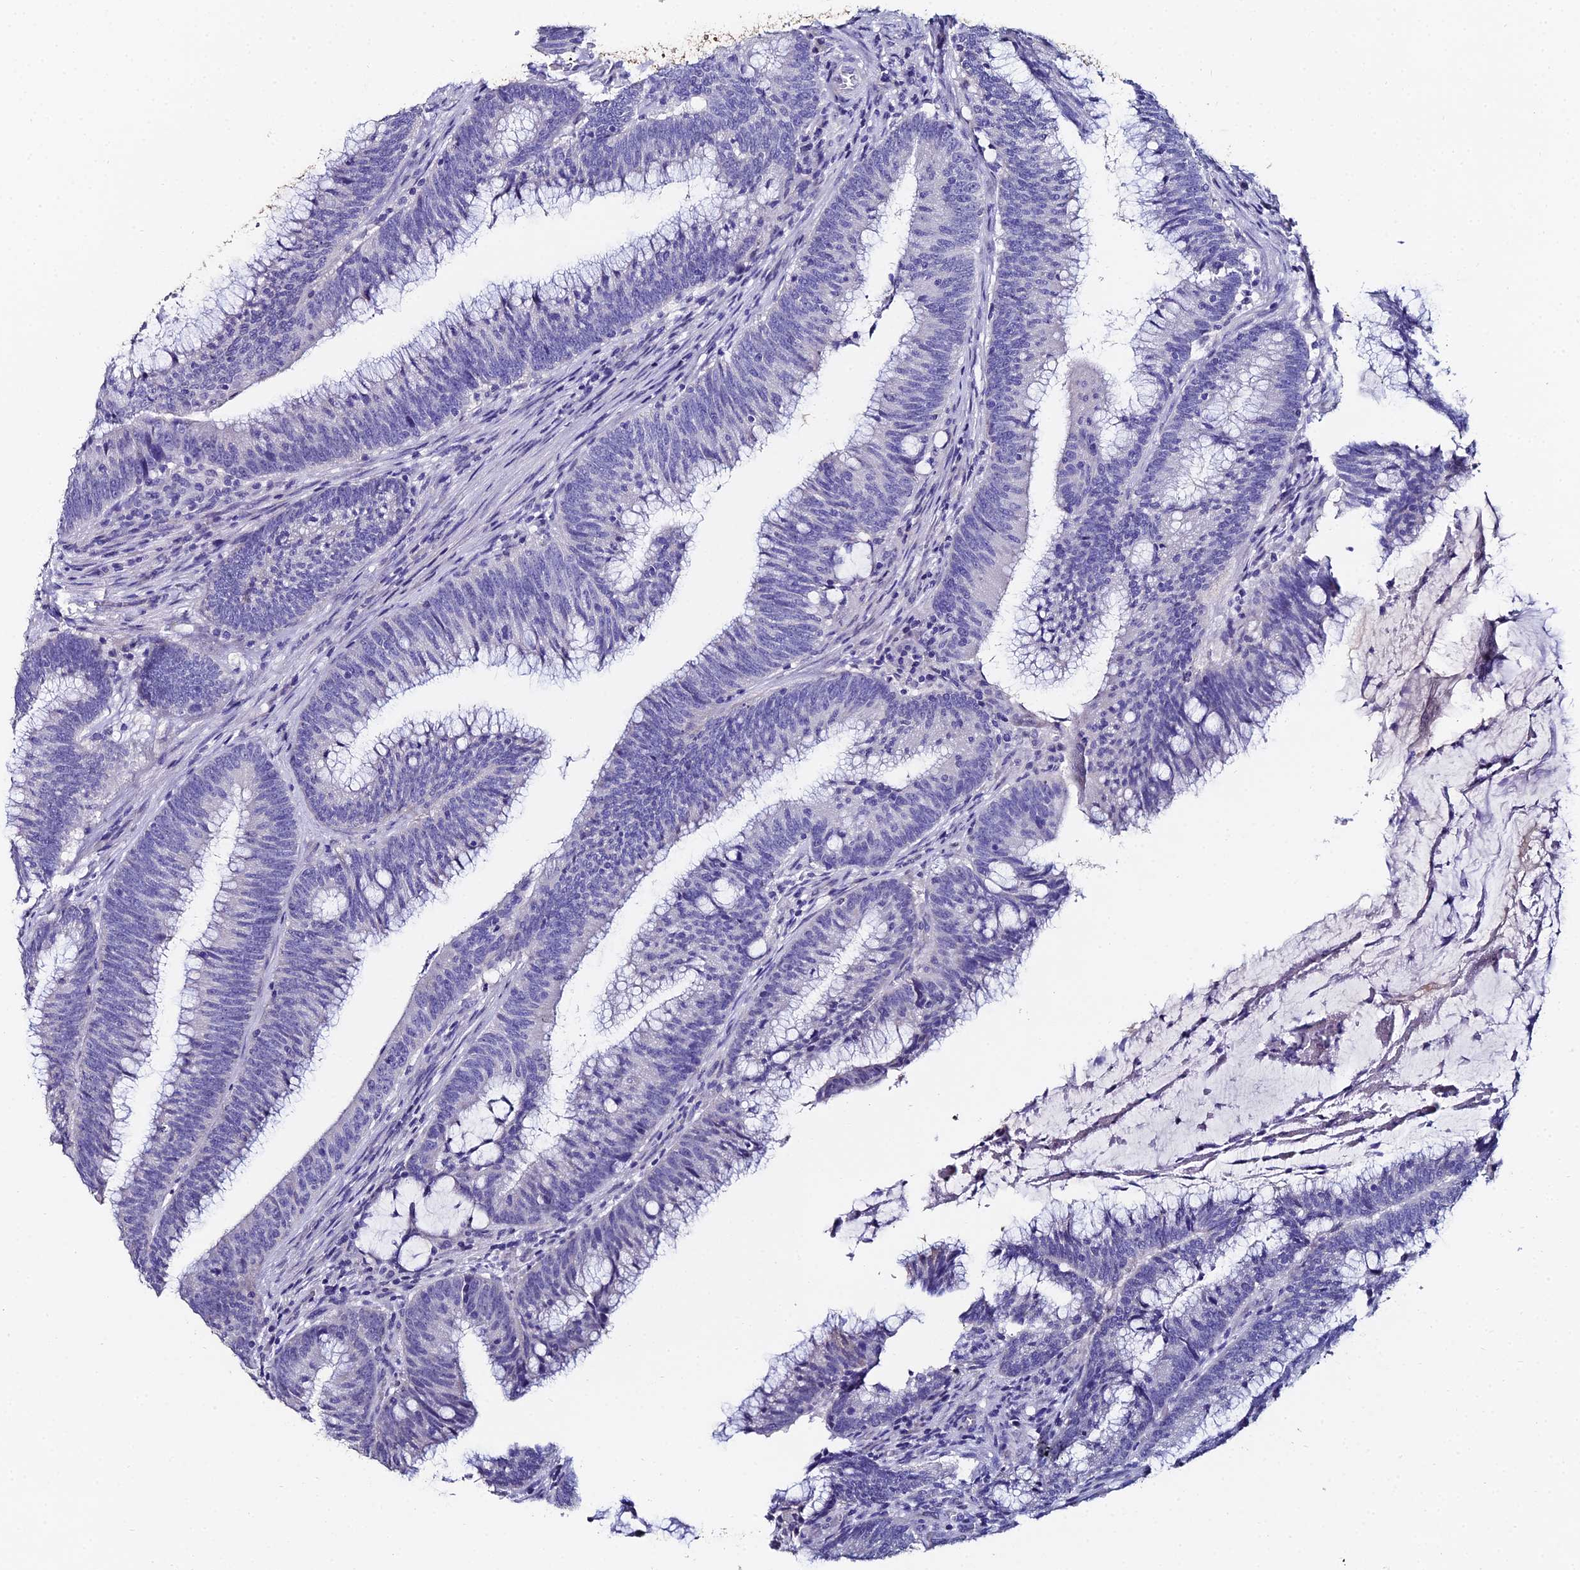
{"staining": {"intensity": "negative", "quantity": "none", "location": "none"}, "tissue": "colorectal cancer", "cell_type": "Tumor cells", "image_type": "cancer", "snomed": [{"axis": "morphology", "description": "Adenocarcinoma, NOS"}, {"axis": "topography", "description": "Rectum"}], "caption": "This photomicrograph is of colorectal cancer (adenocarcinoma) stained with immunohistochemistry (IHC) to label a protein in brown with the nuclei are counter-stained blue. There is no expression in tumor cells.", "gene": "ESRRG", "patient": {"sex": "female", "age": 77}}